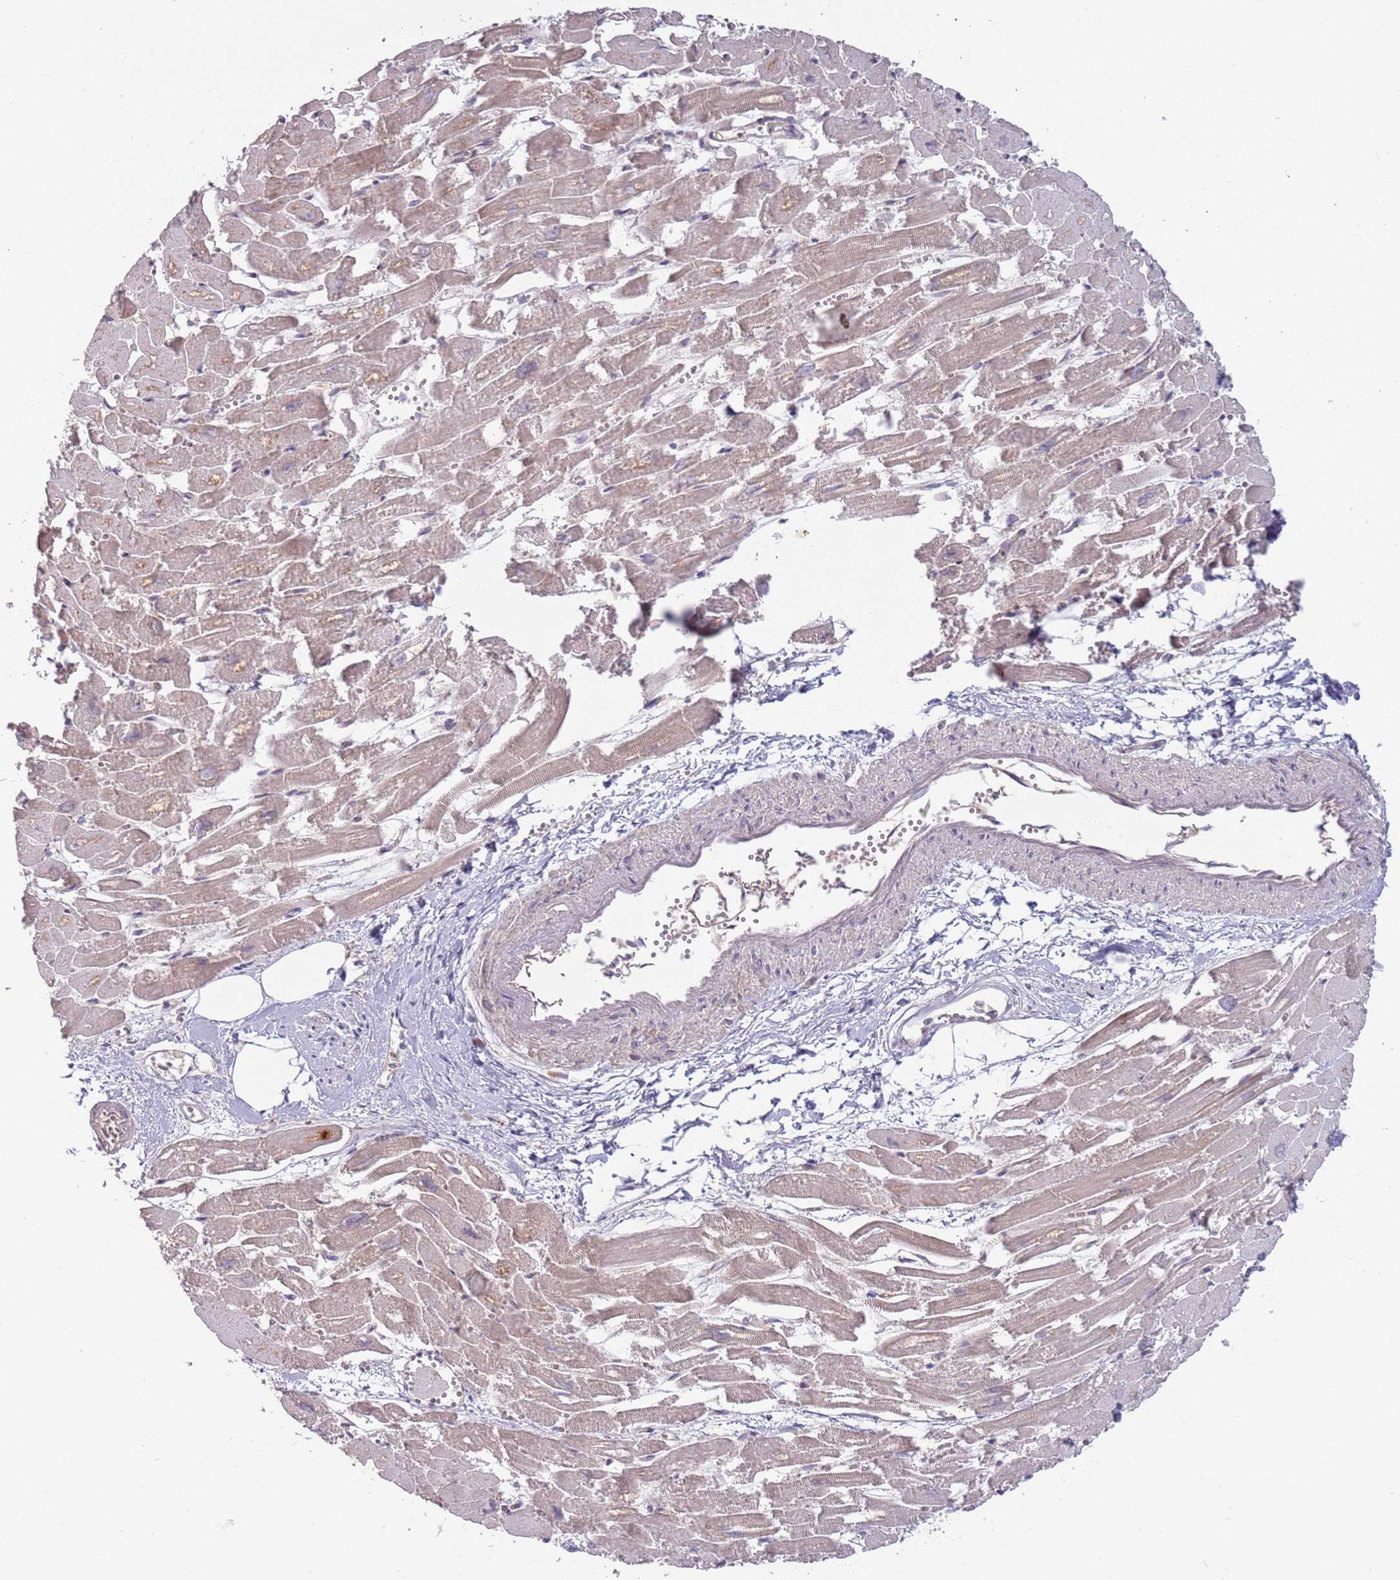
{"staining": {"intensity": "weak", "quantity": "25%-75%", "location": "cytoplasmic/membranous"}, "tissue": "heart muscle", "cell_type": "Cardiomyocytes", "image_type": "normal", "snomed": [{"axis": "morphology", "description": "Normal tissue, NOS"}, {"axis": "topography", "description": "Heart"}], "caption": "This histopathology image exhibits IHC staining of unremarkable human heart muscle, with low weak cytoplasmic/membranous expression in about 25%-75% of cardiomyocytes.", "gene": "SAV1", "patient": {"sex": "male", "age": 54}}